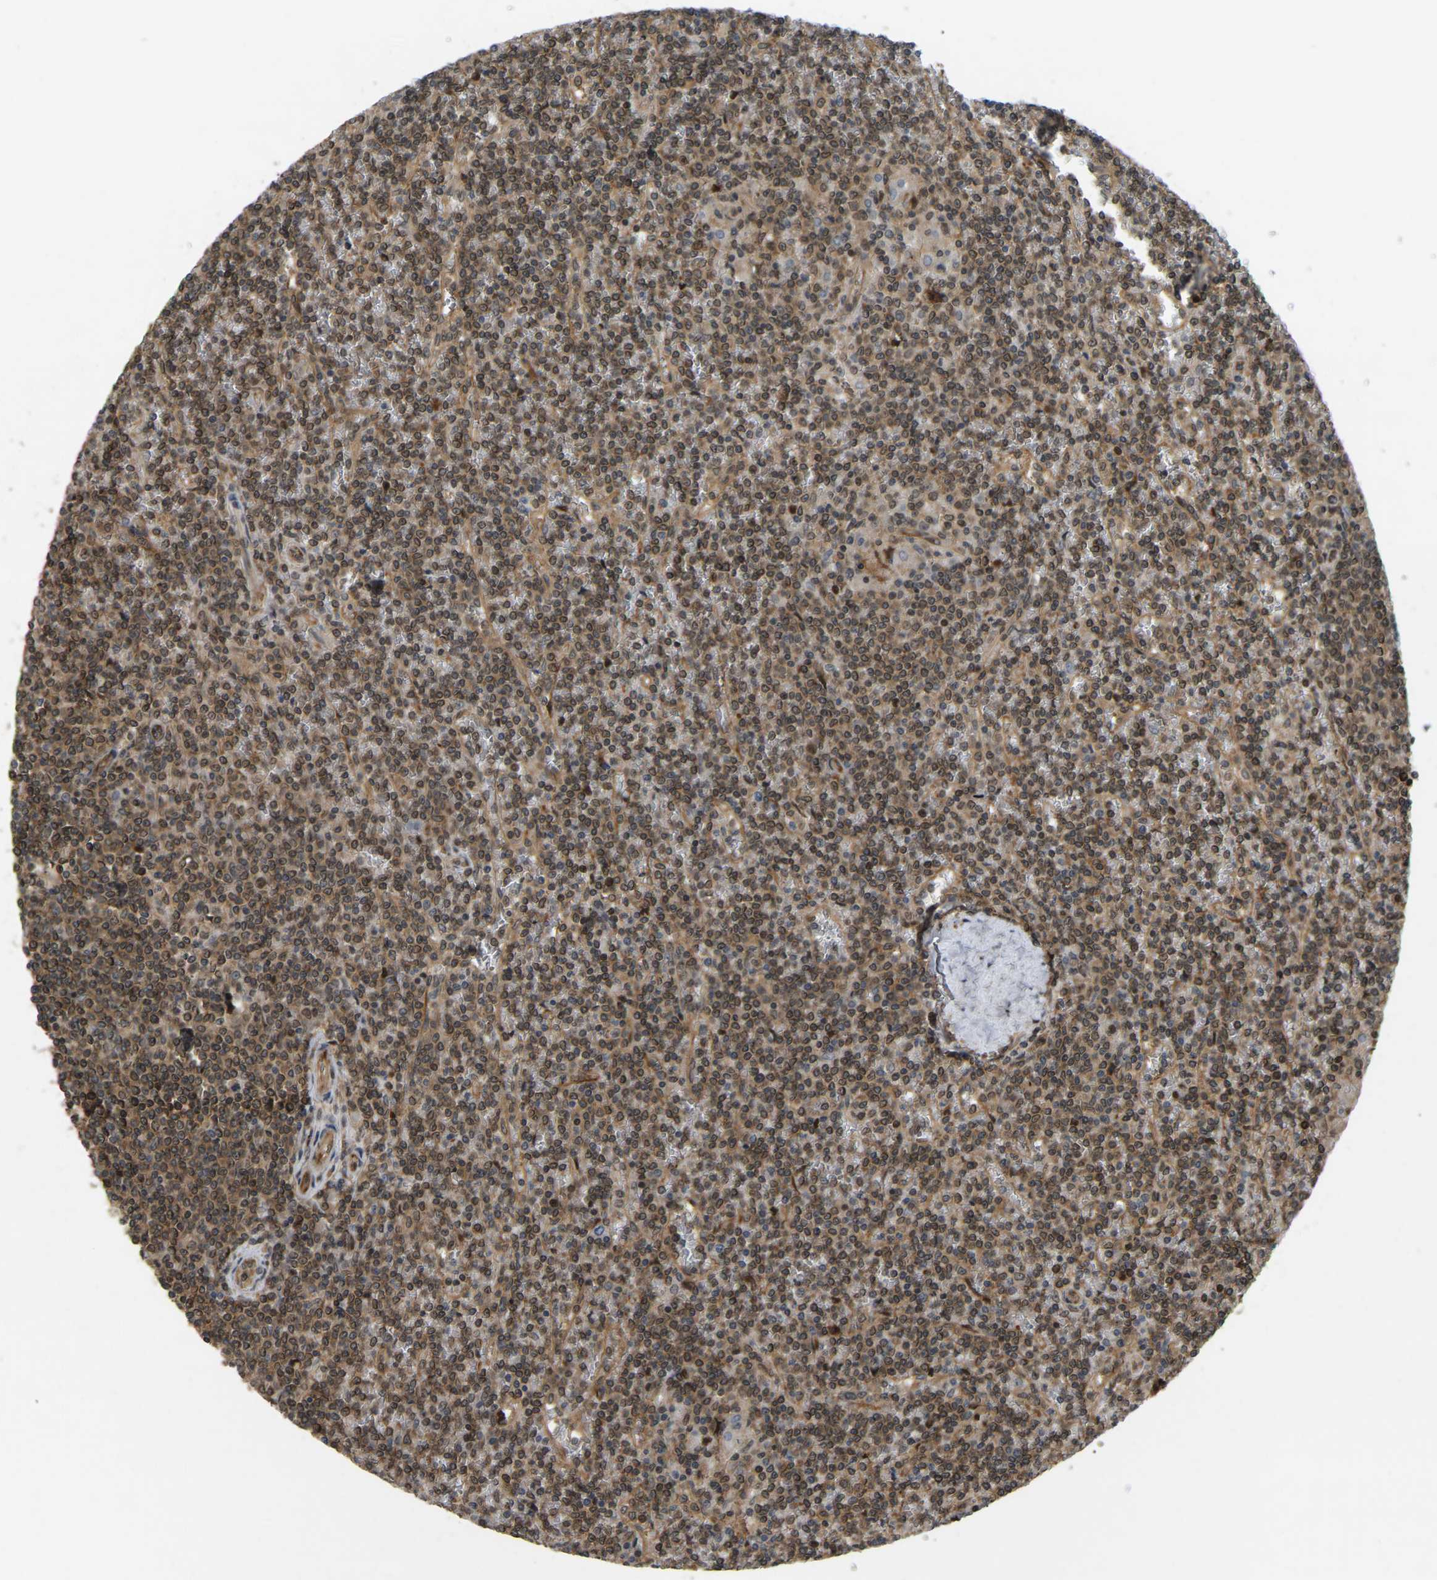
{"staining": {"intensity": "moderate", "quantity": ">75%", "location": "cytoplasmic/membranous,nuclear"}, "tissue": "lymphoma", "cell_type": "Tumor cells", "image_type": "cancer", "snomed": [{"axis": "morphology", "description": "Malignant lymphoma, non-Hodgkin's type, Low grade"}, {"axis": "topography", "description": "Spleen"}], "caption": "This photomicrograph displays immunohistochemistry staining of human lymphoma, with medium moderate cytoplasmic/membranous and nuclear expression in about >75% of tumor cells.", "gene": "KIAA1549", "patient": {"sex": "female", "age": 19}}